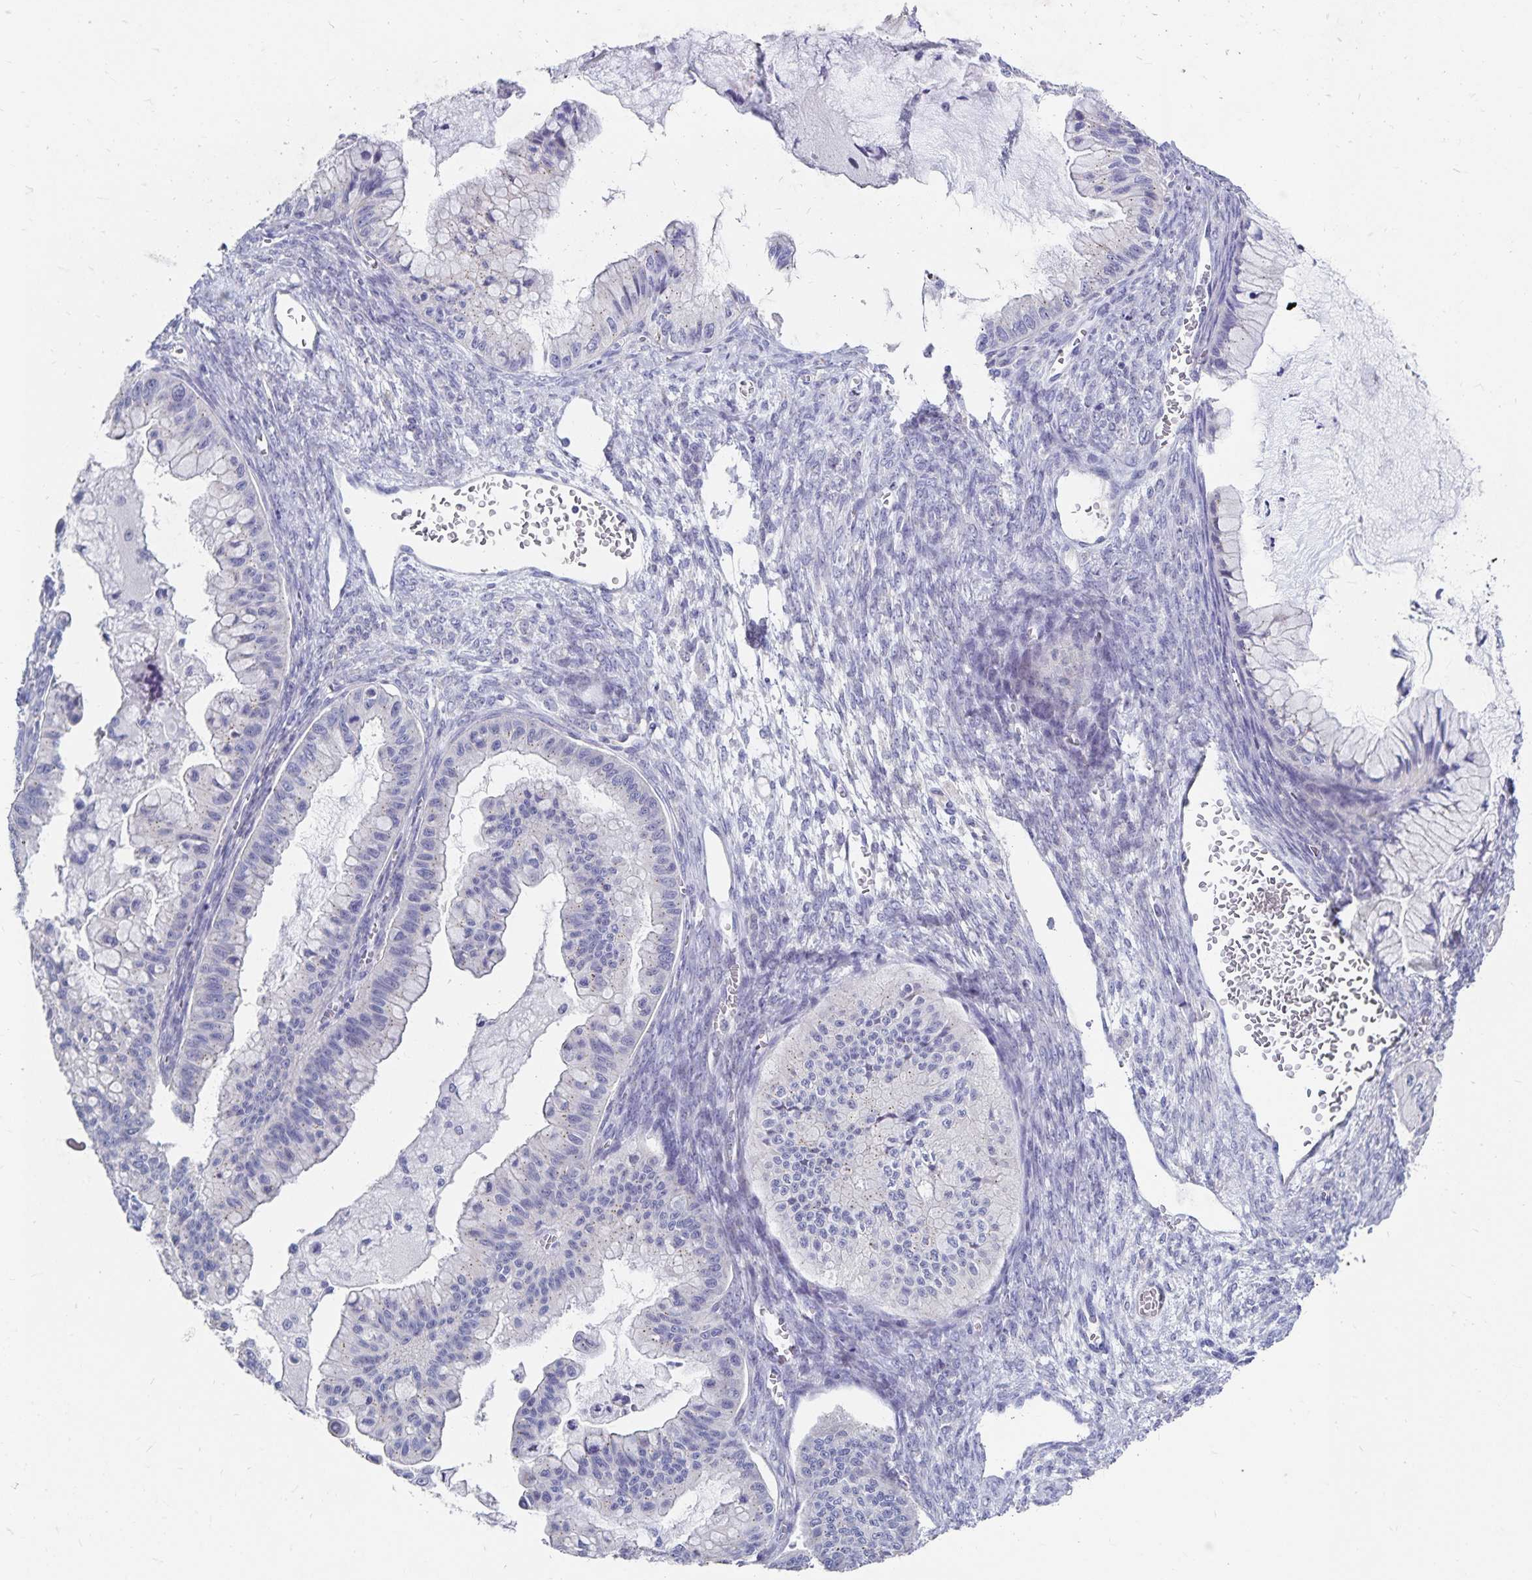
{"staining": {"intensity": "negative", "quantity": "none", "location": "none"}, "tissue": "ovarian cancer", "cell_type": "Tumor cells", "image_type": "cancer", "snomed": [{"axis": "morphology", "description": "Cystadenocarcinoma, mucinous, NOS"}, {"axis": "topography", "description": "Ovary"}], "caption": "Tumor cells are negative for protein expression in human ovarian cancer. (DAB immunohistochemistry (IHC) with hematoxylin counter stain).", "gene": "PAX5", "patient": {"sex": "female", "age": 72}}